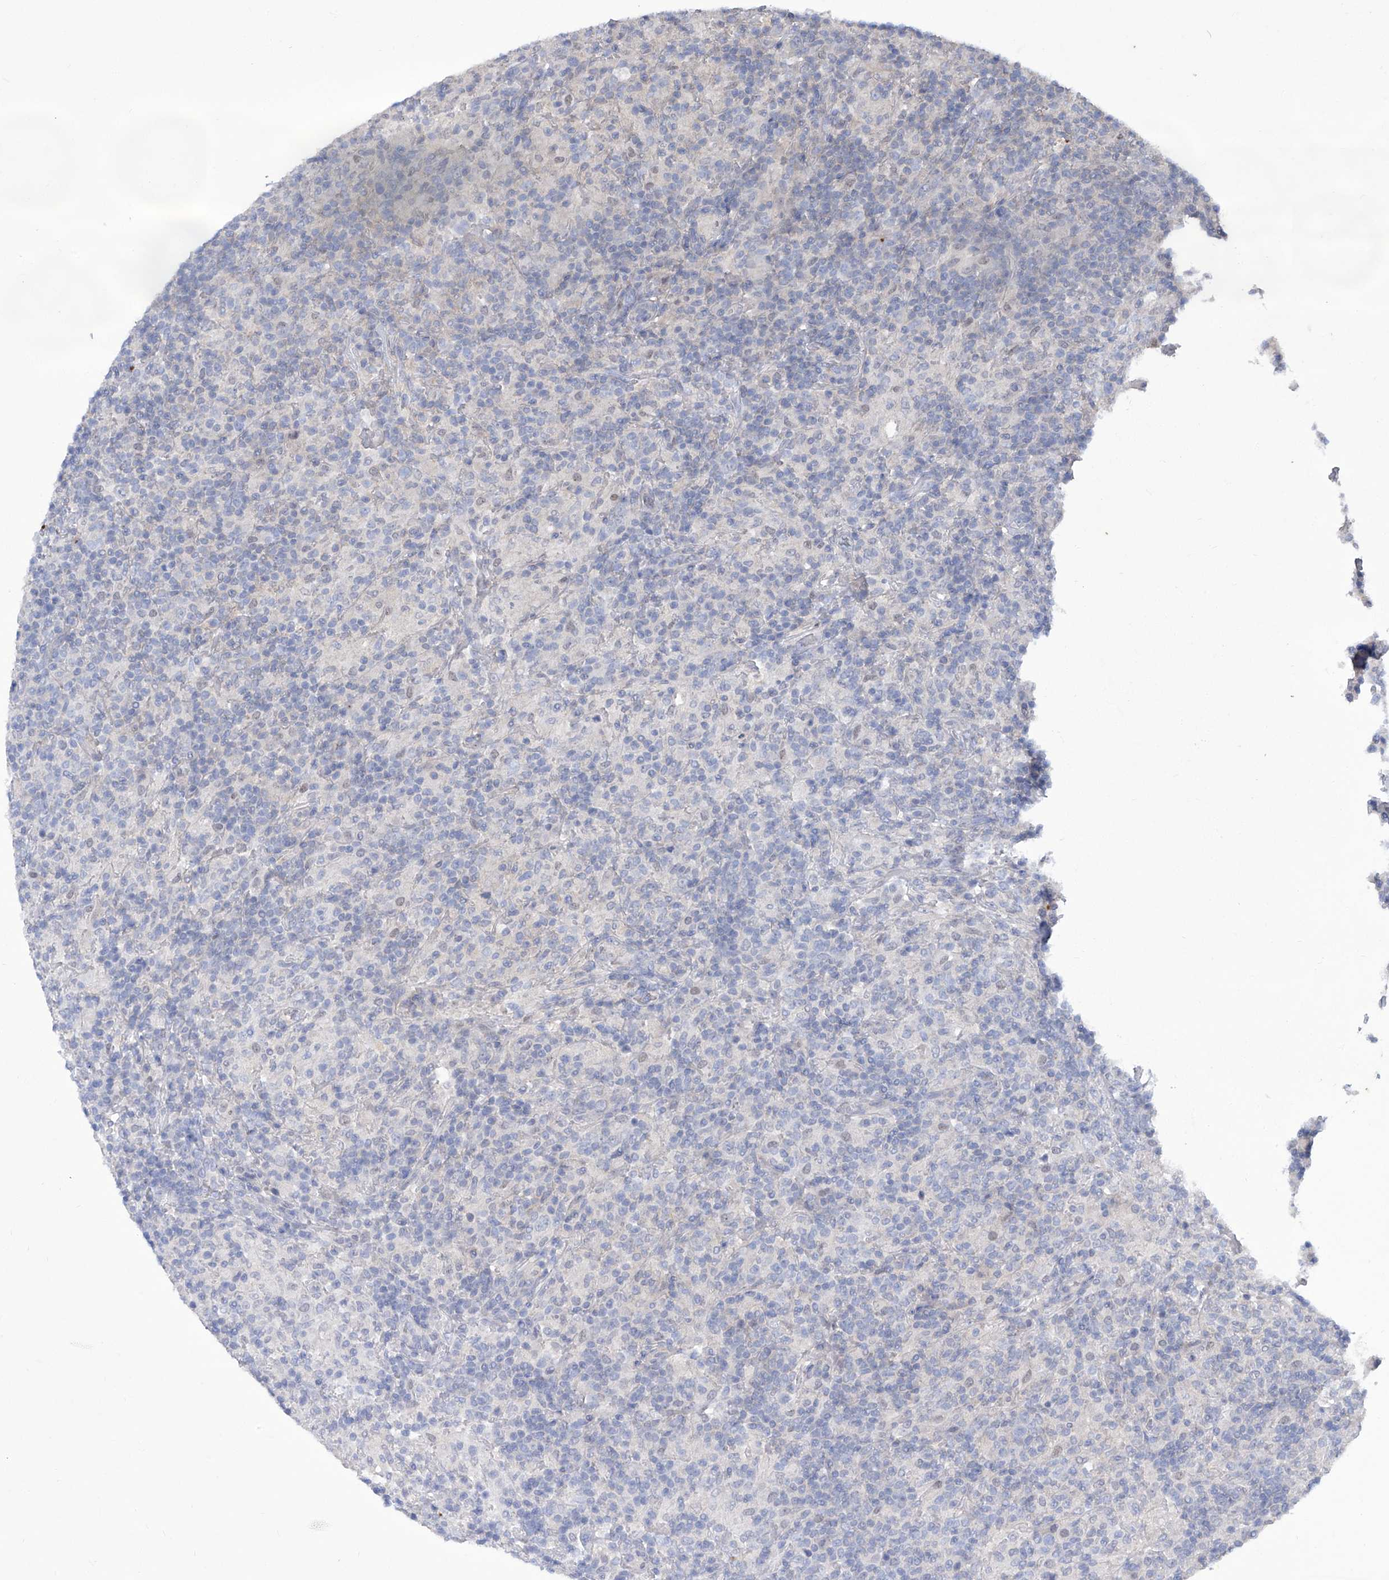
{"staining": {"intensity": "negative", "quantity": "none", "location": "none"}, "tissue": "lymphoma", "cell_type": "Tumor cells", "image_type": "cancer", "snomed": [{"axis": "morphology", "description": "Hodgkin's disease, NOS"}, {"axis": "topography", "description": "Lymph node"}], "caption": "Lymphoma stained for a protein using immunohistochemistry (IHC) demonstrates no expression tumor cells.", "gene": "TXNIP", "patient": {"sex": "male", "age": 70}}